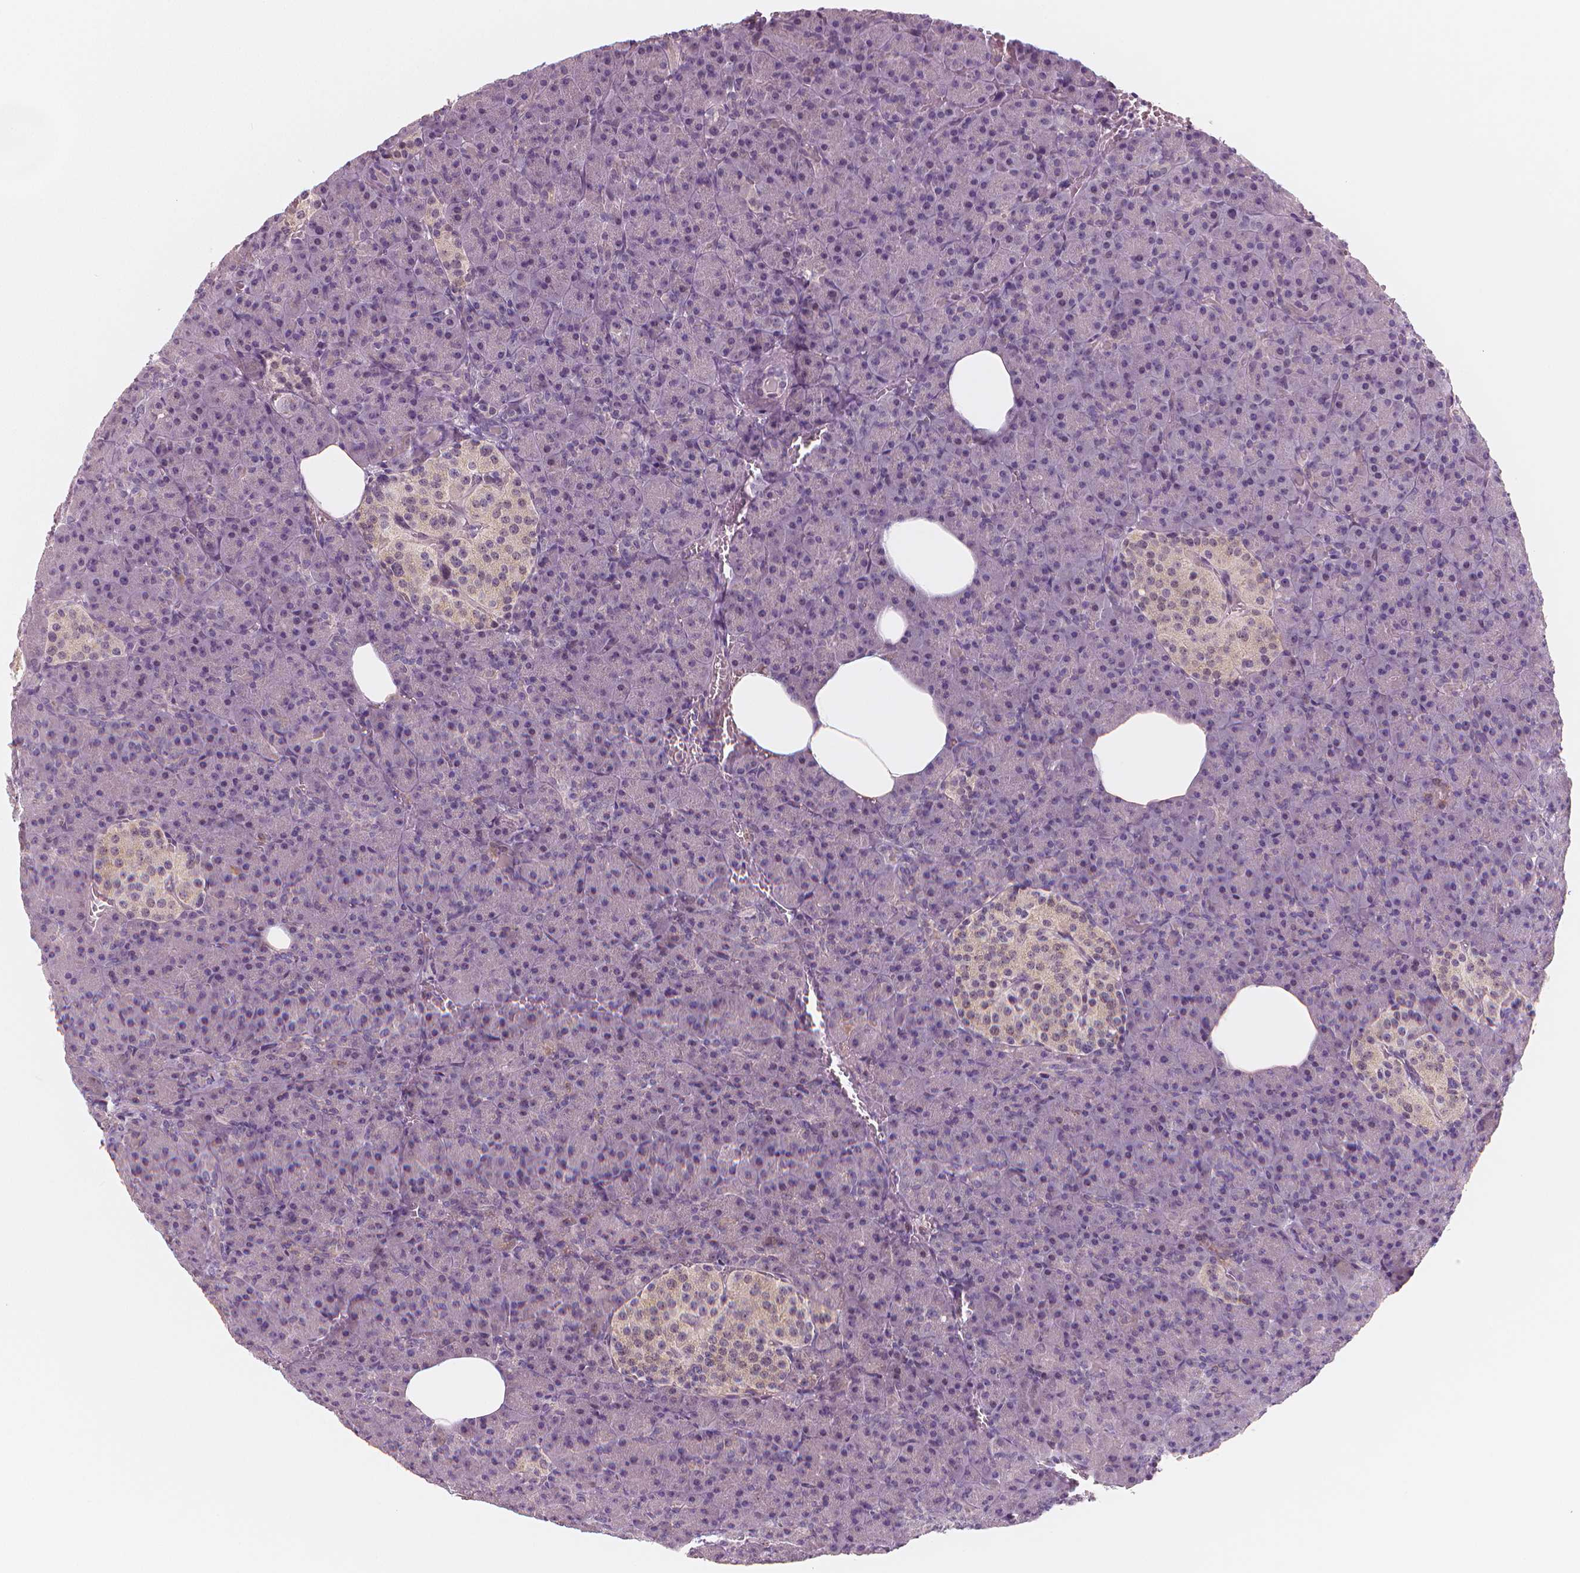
{"staining": {"intensity": "weak", "quantity": "<25%", "location": "cytoplasmic/membranous"}, "tissue": "pancreas", "cell_type": "Exocrine glandular cells", "image_type": "normal", "snomed": [{"axis": "morphology", "description": "Normal tissue, NOS"}, {"axis": "topography", "description": "Pancreas"}], "caption": "High power microscopy histopathology image of an IHC photomicrograph of benign pancreas, revealing no significant positivity in exocrine glandular cells.", "gene": "RNASE7", "patient": {"sex": "female", "age": 74}}